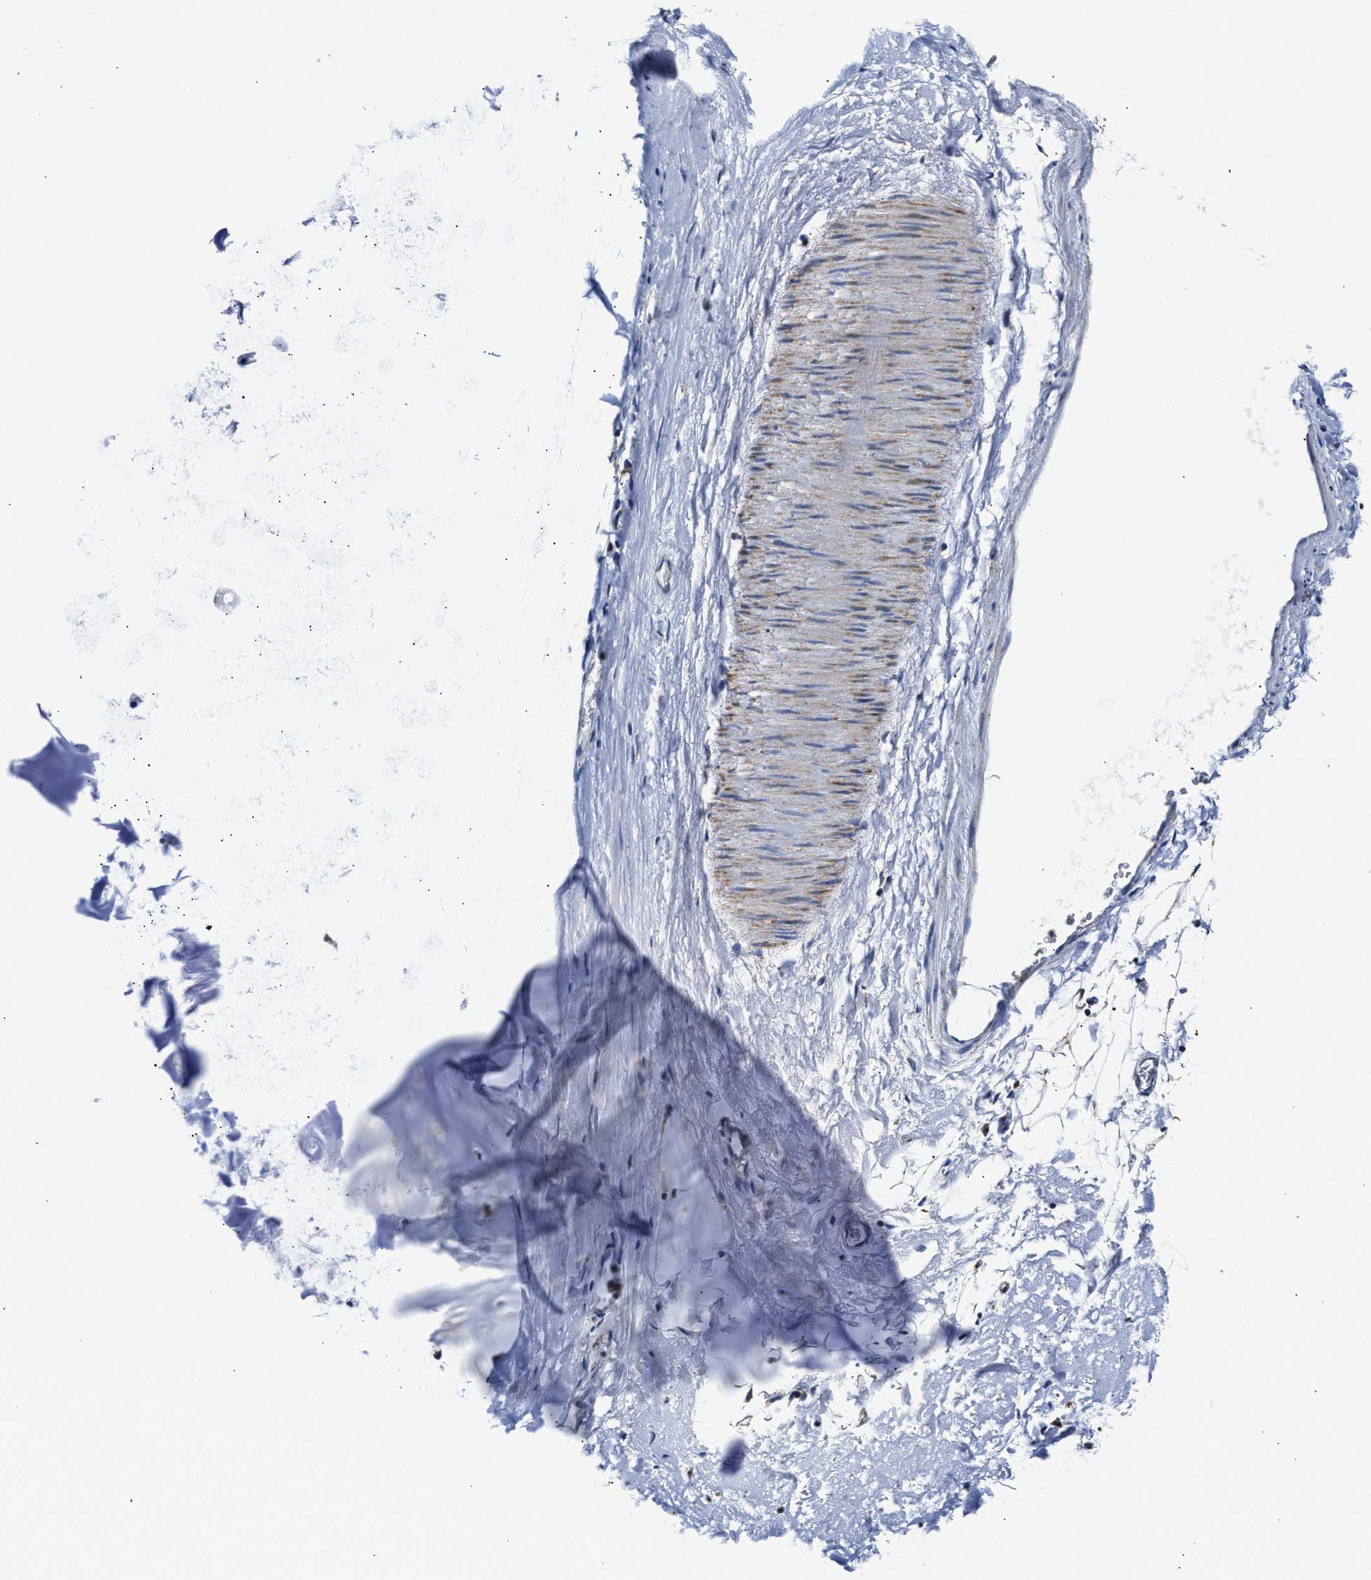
{"staining": {"intensity": "negative", "quantity": "none", "location": "none"}, "tissue": "adipose tissue", "cell_type": "Adipocytes", "image_type": "normal", "snomed": [{"axis": "morphology", "description": "Normal tissue, NOS"}, {"axis": "topography", "description": "Cartilage tissue"}, {"axis": "topography", "description": "Bronchus"}], "caption": "This is an immunohistochemistry photomicrograph of normal adipose tissue. There is no positivity in adipocytes.", "gene": "ACADVL", "patient": {"sex": "female", "age": 53}}